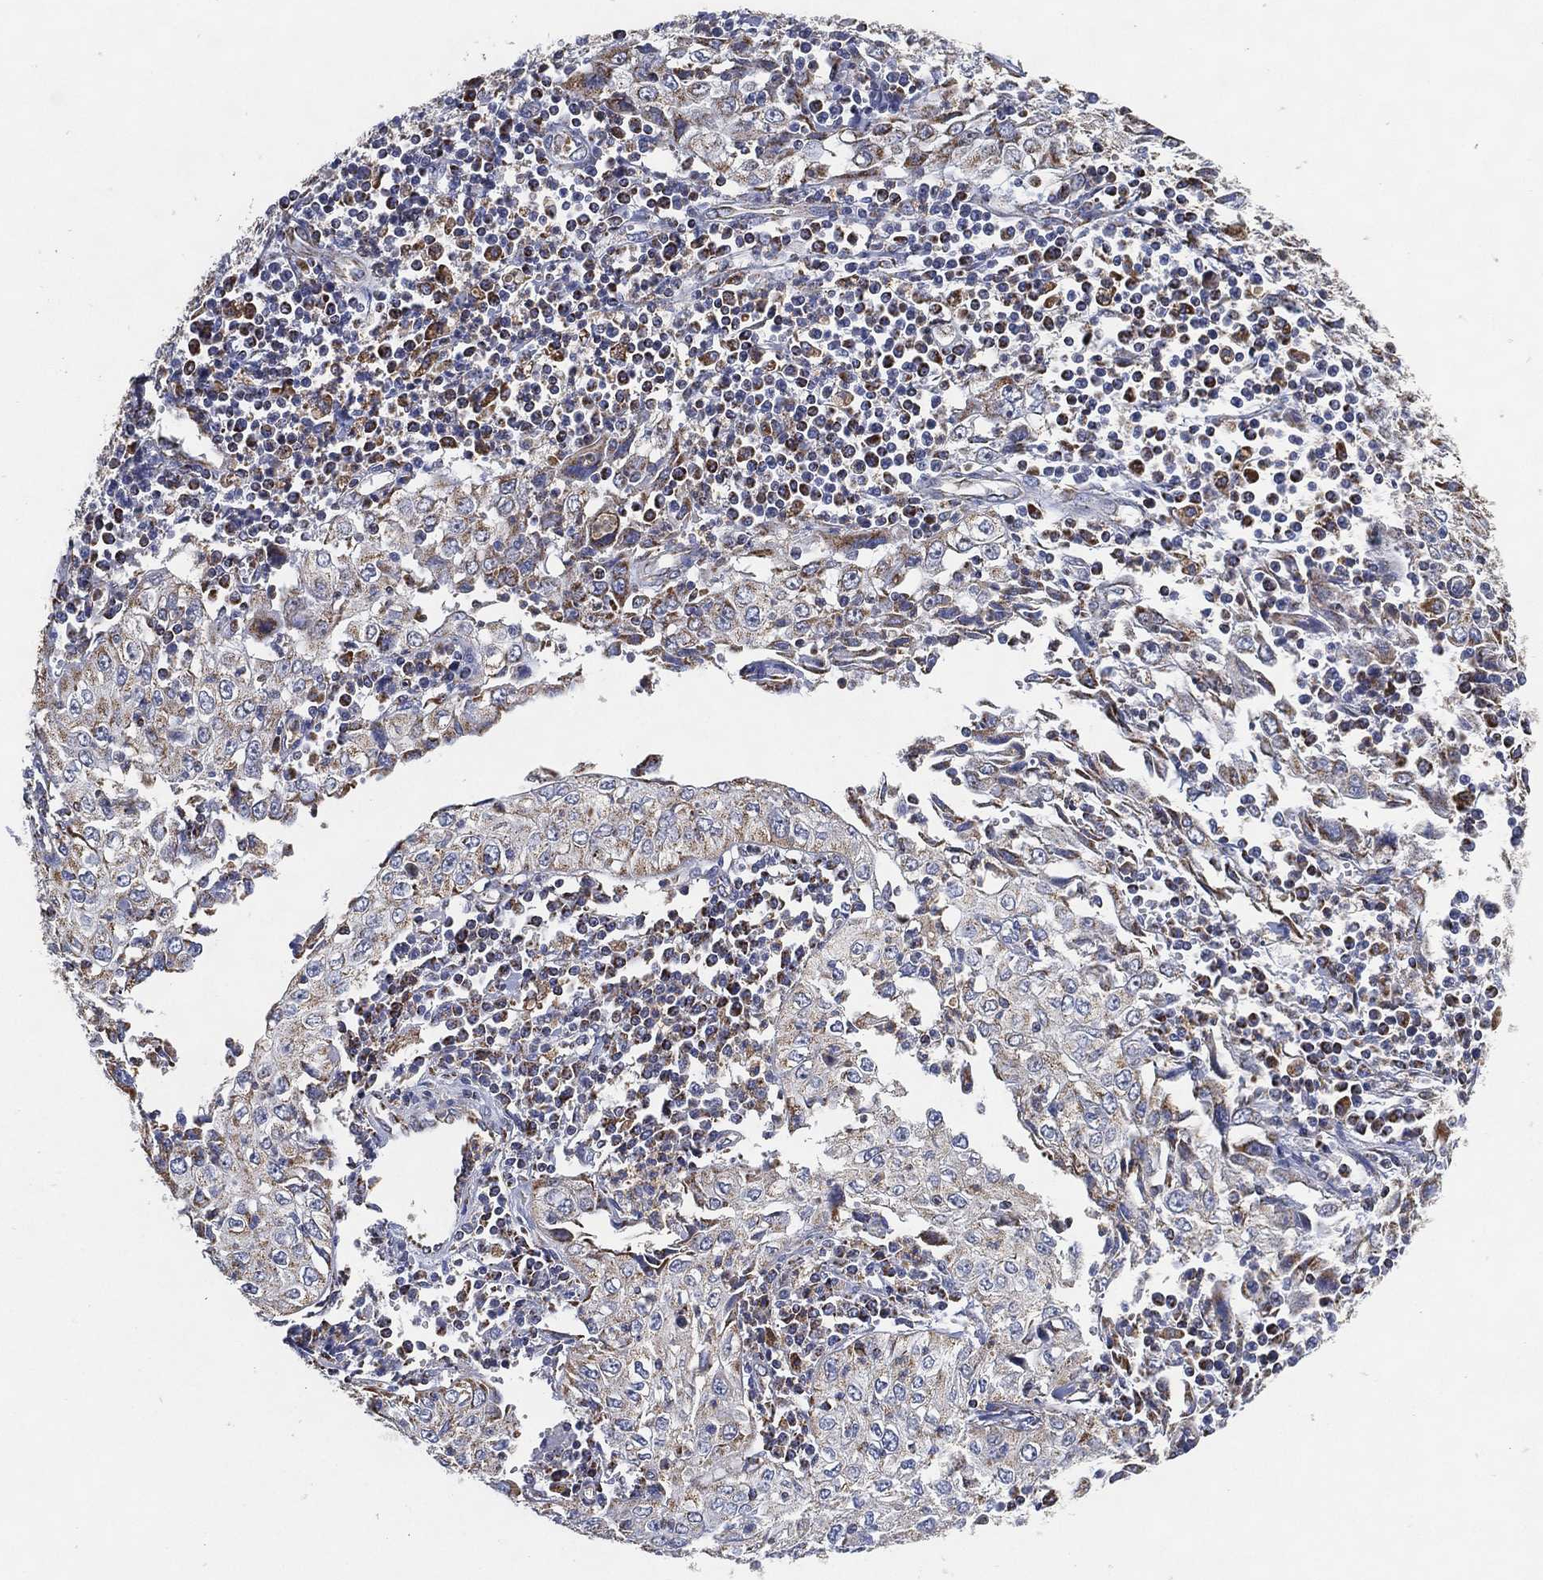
{"staining": {"intensity": "moderate", "quantity": "<25%", "location": "cytoplasmic/membranous"}, "tissue": "cervical cancer", "cell_type": "Tumor cells", "image_type": "cancer", "snomed": [{"axis": "morphology", "description": "Squamous cell carcinoma, NOS"}, {"axis": "topography", "description": "Cervix"}], "caption": "Immunohistochemistry (IHC) staining of cervical cancer (squamous cell carcinoma), which demonstrates low levels of moderate cytoplasmic/membranous expression in approximately <25% of tumor cells indicating moderate cytoplasmic/membranous protein positivity. The staining was performed using DAB (3,3'-diaminobenzidine) (brown) for protein detection and nuclei were counterstained in hematoxylin (blue).", "gene": "GCAT", "patient": {"sex": "female", "age": 24}}